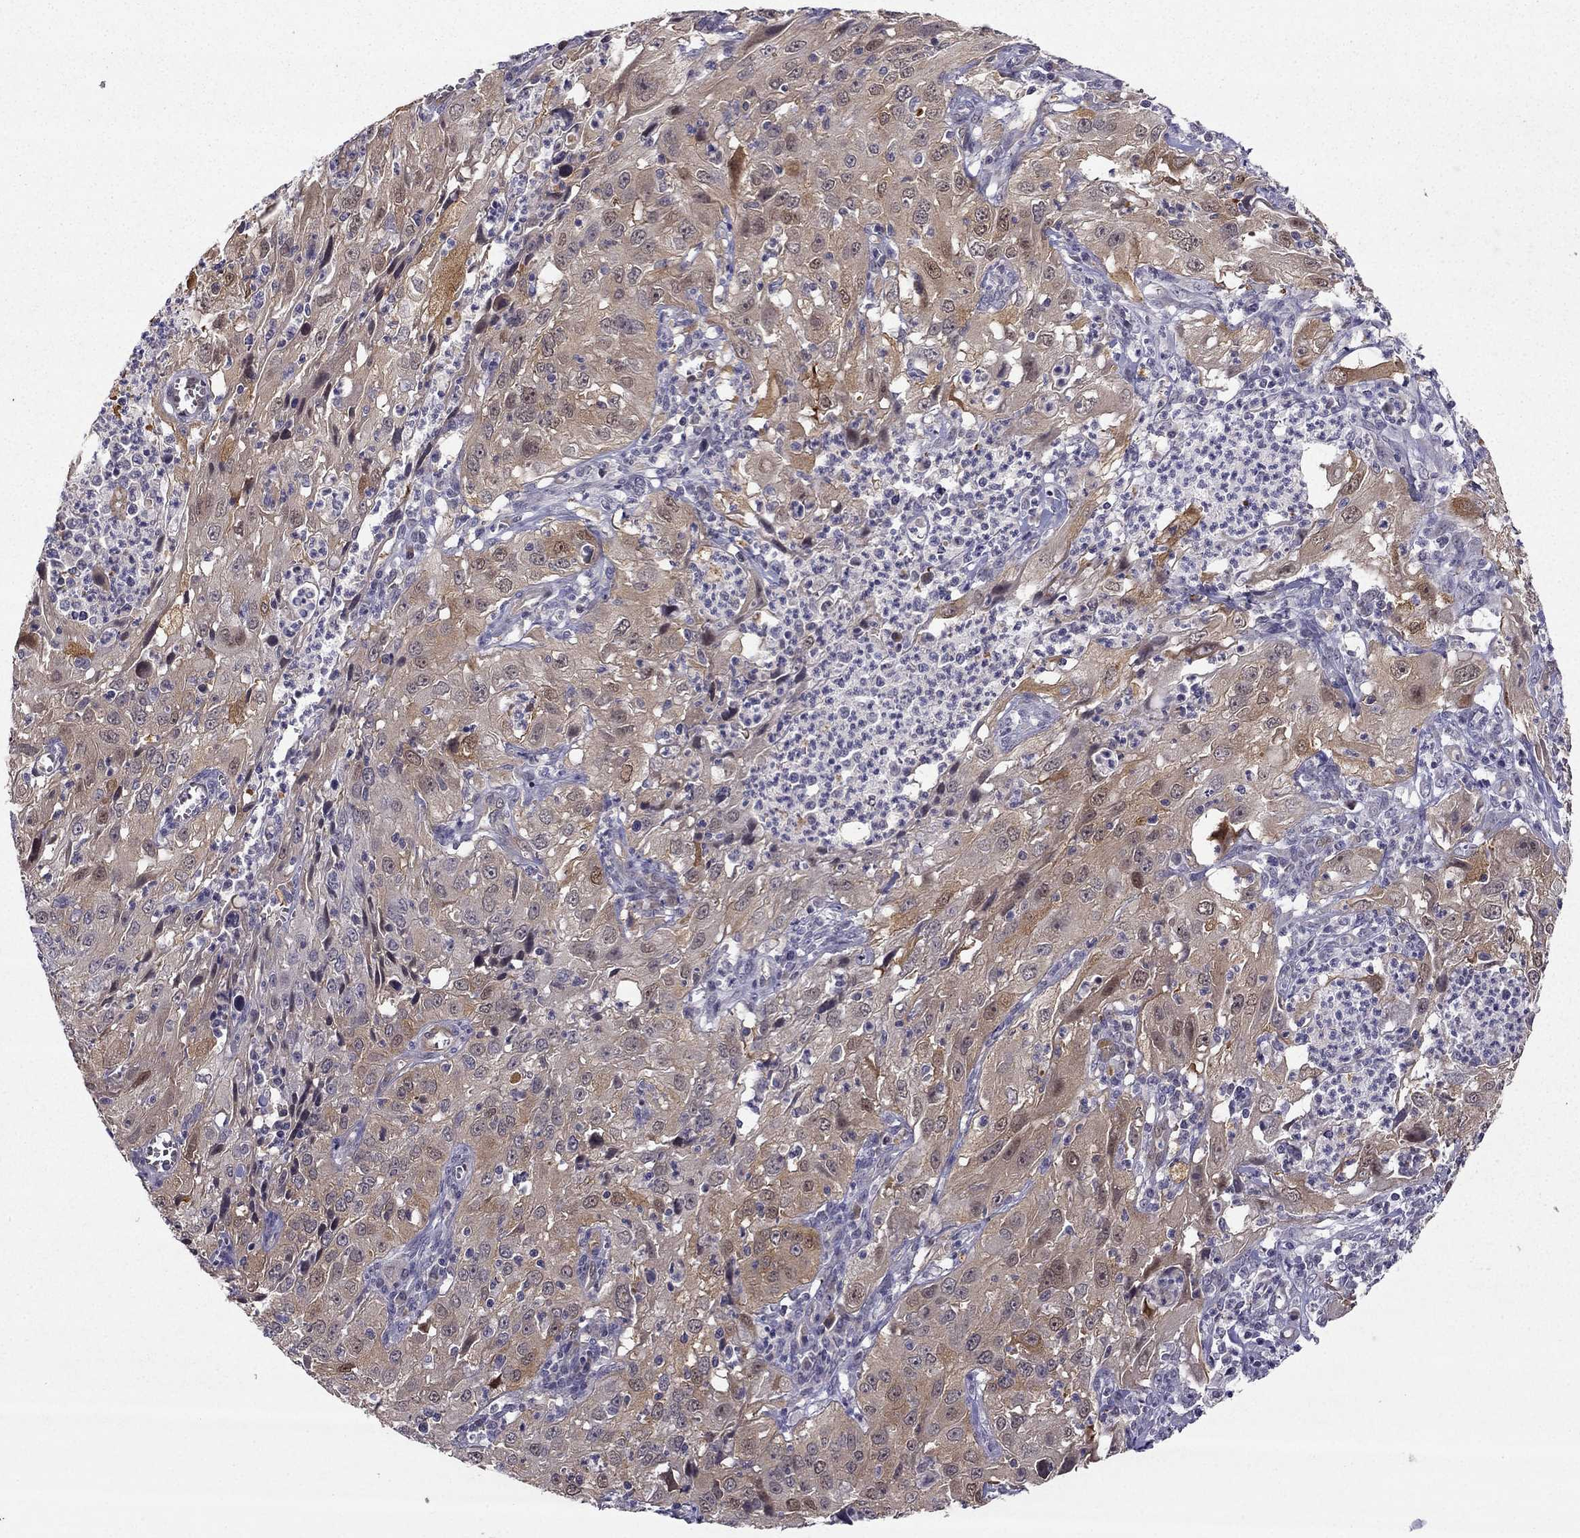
{"staining": {"intensity": "moderate", "quantity": "25%-75%", "location": "cytoplasmic/membranous"}, "tissue": "cervical cancer", "cell_type": "Tumor cells", "image_type": "cancer", "snomed": [{"axis": "morphology", "description": "Squamous cell carcinoma, NOS"}, {"axis": "topography", "description": "Cervix"}], "caption": "Squamous cell carcinoma (cervical) stained with a brown dye demonstrates moderate cytoplasmic/membranous positive staining in about 25%-75% of tumor cells.", "gene": "NQO1", "patient": {"sex": "female", "age": 32}}